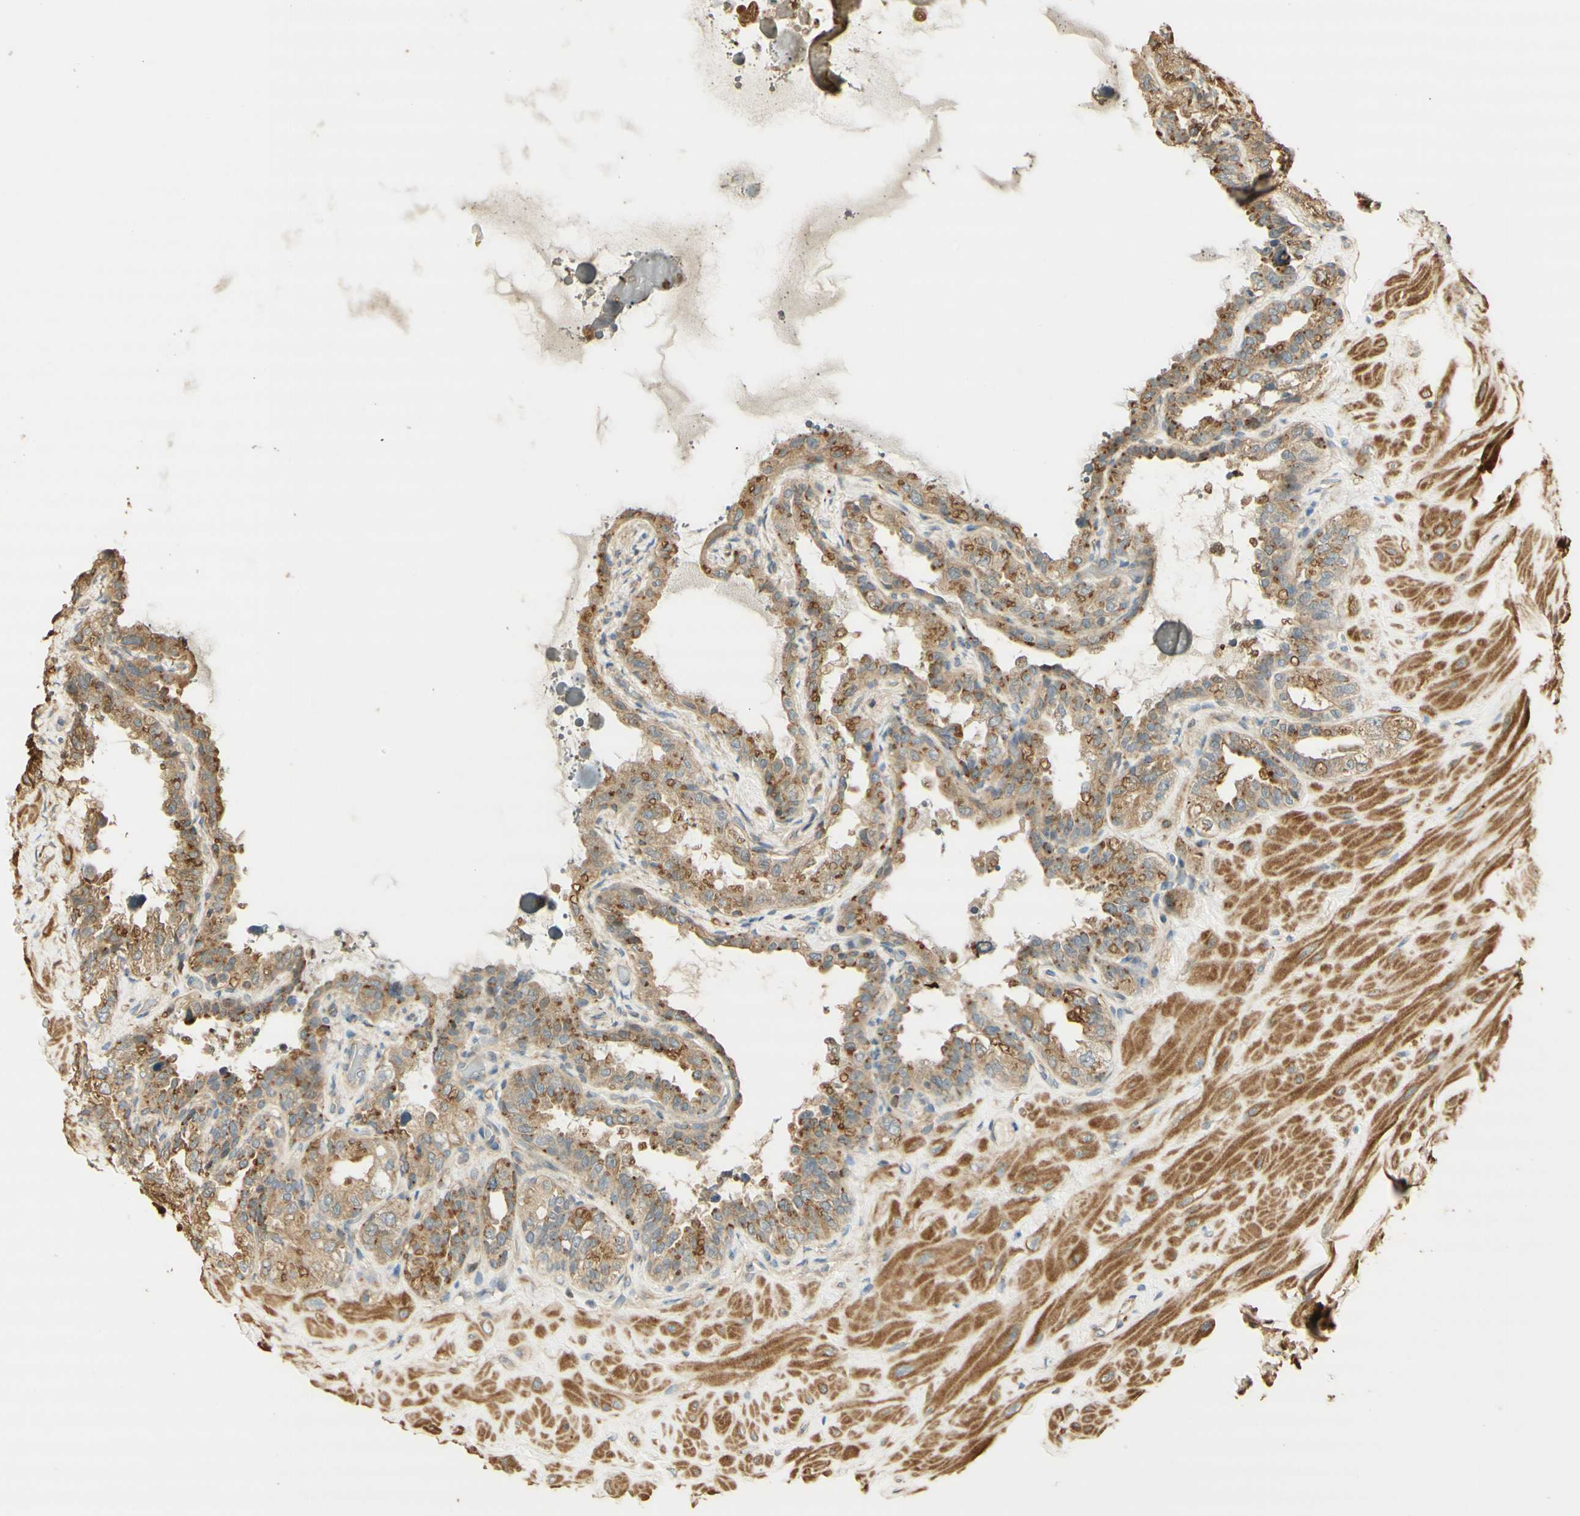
{"staining": {"intensity": "moderate", "quantity": "<25%", "location": "cytoplasmic/membranous"}, "tissue": "seminal vesicle", "cell_type": "Glandular cells", "image_type": "normal", "snomed": [{"axis": "morphology", "description": "Normal tissue, NOS"}, {"axis": "topography", "description": "Seminal veicle"}], "caption": "DAB (3,3'-diaminobenzidine) immunohistochemical staining of benign seminal vesicle exhibits moderate cytoplasmic/membranous protein staining in approximately <25% of glandular cells.", "gene": "AGER", "patient": {"sex": "male", "age": 68}}